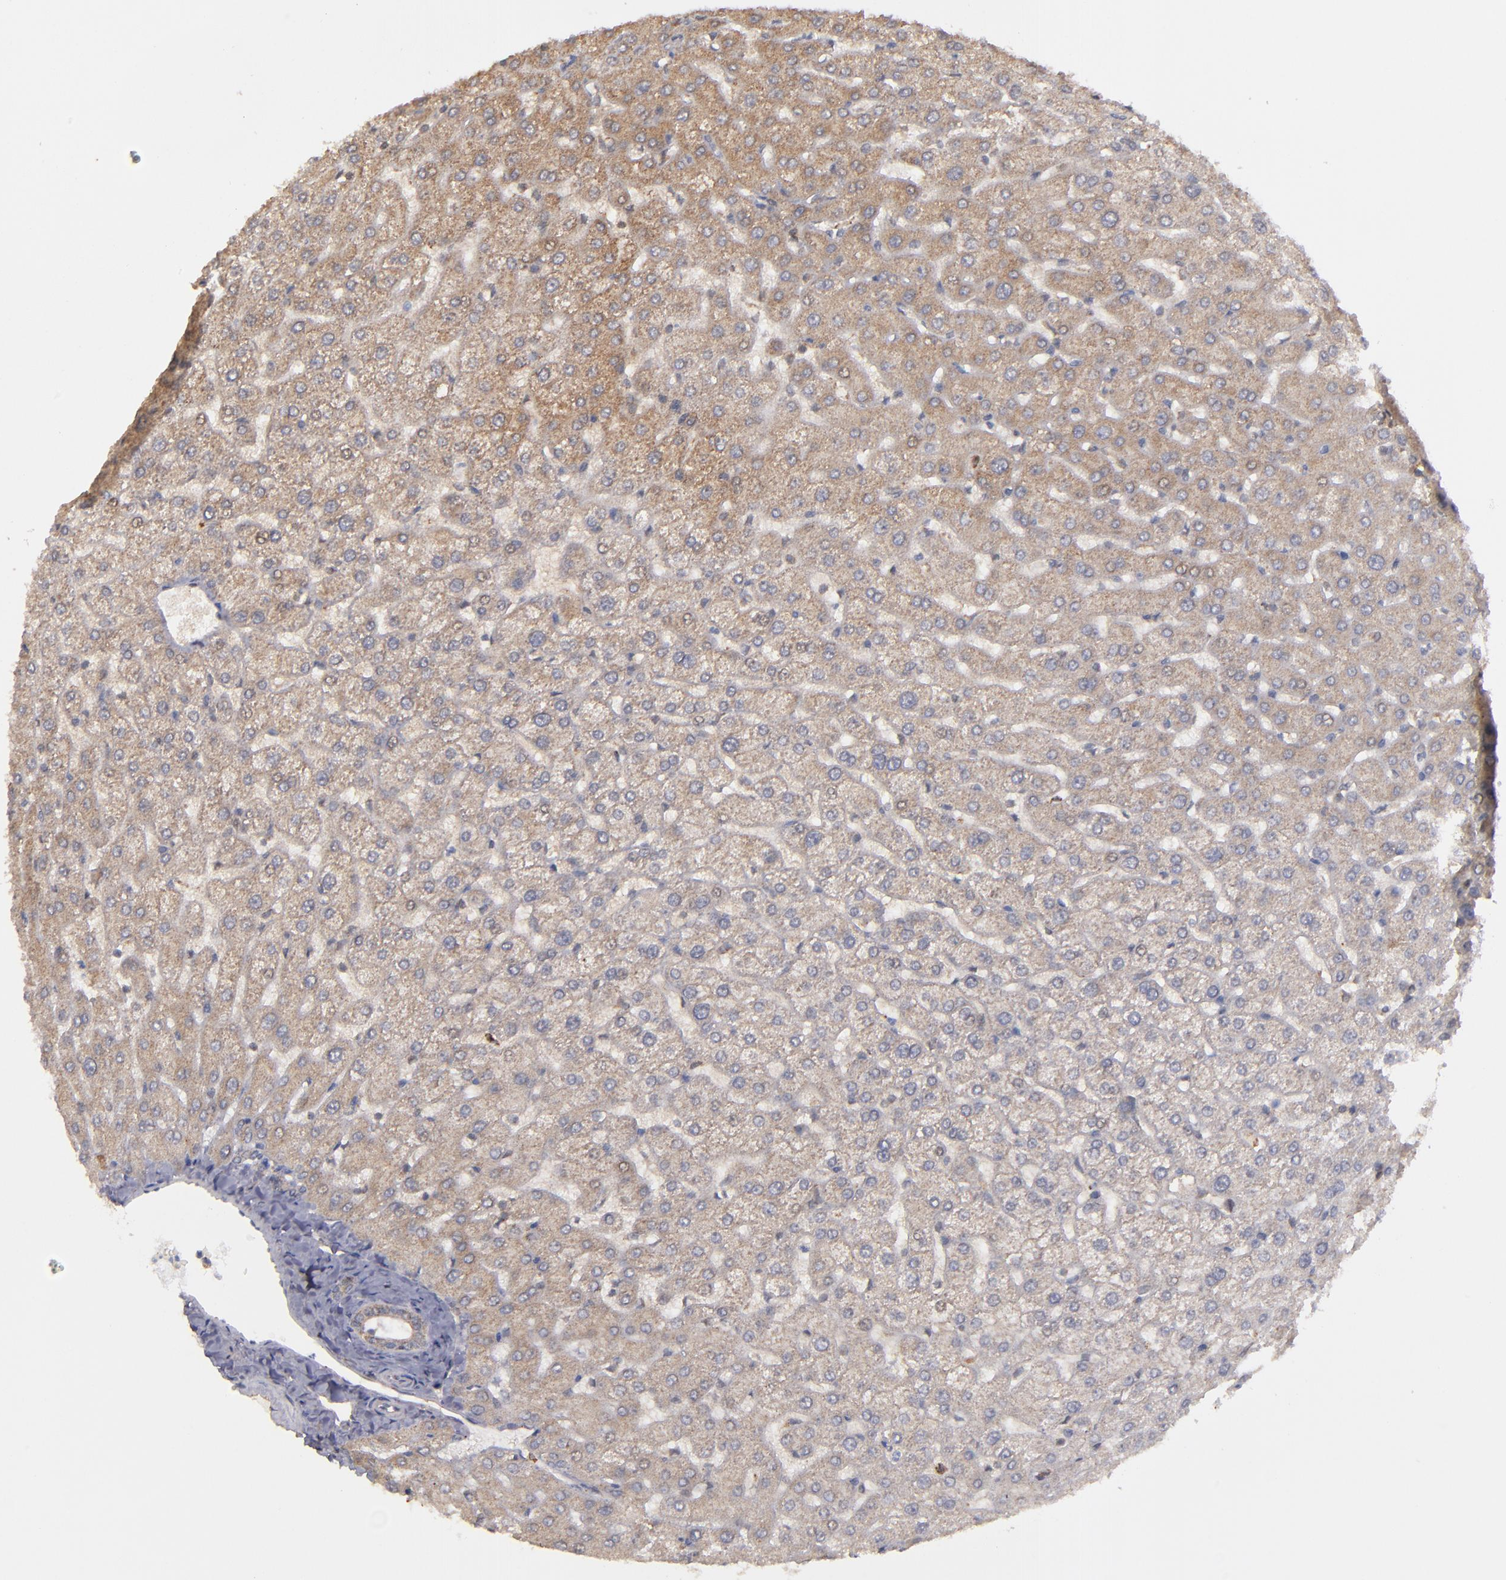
{"staining": {"intensity": "weak", "quantity": ">75%", "location": "cytoplasmic/membranous"}, "tissue": "liver", "cell_type": "Cholangiocytes", "image_type": "normal", "snomed": [{"axis": "morphology", "description": "Normal tissue, NOS"}, {"axis": "morphology", "description": "Fibrosis, NOS"}, {"axis": "topography", "description": "Liver"}], "caption": "Weak cytoplasmic/membranous staining is seen in approximately >75% of cholangiocytes in benign liver.", "gene": "ZFYVE1", "patient": {"sex": "female", "age": 29}}